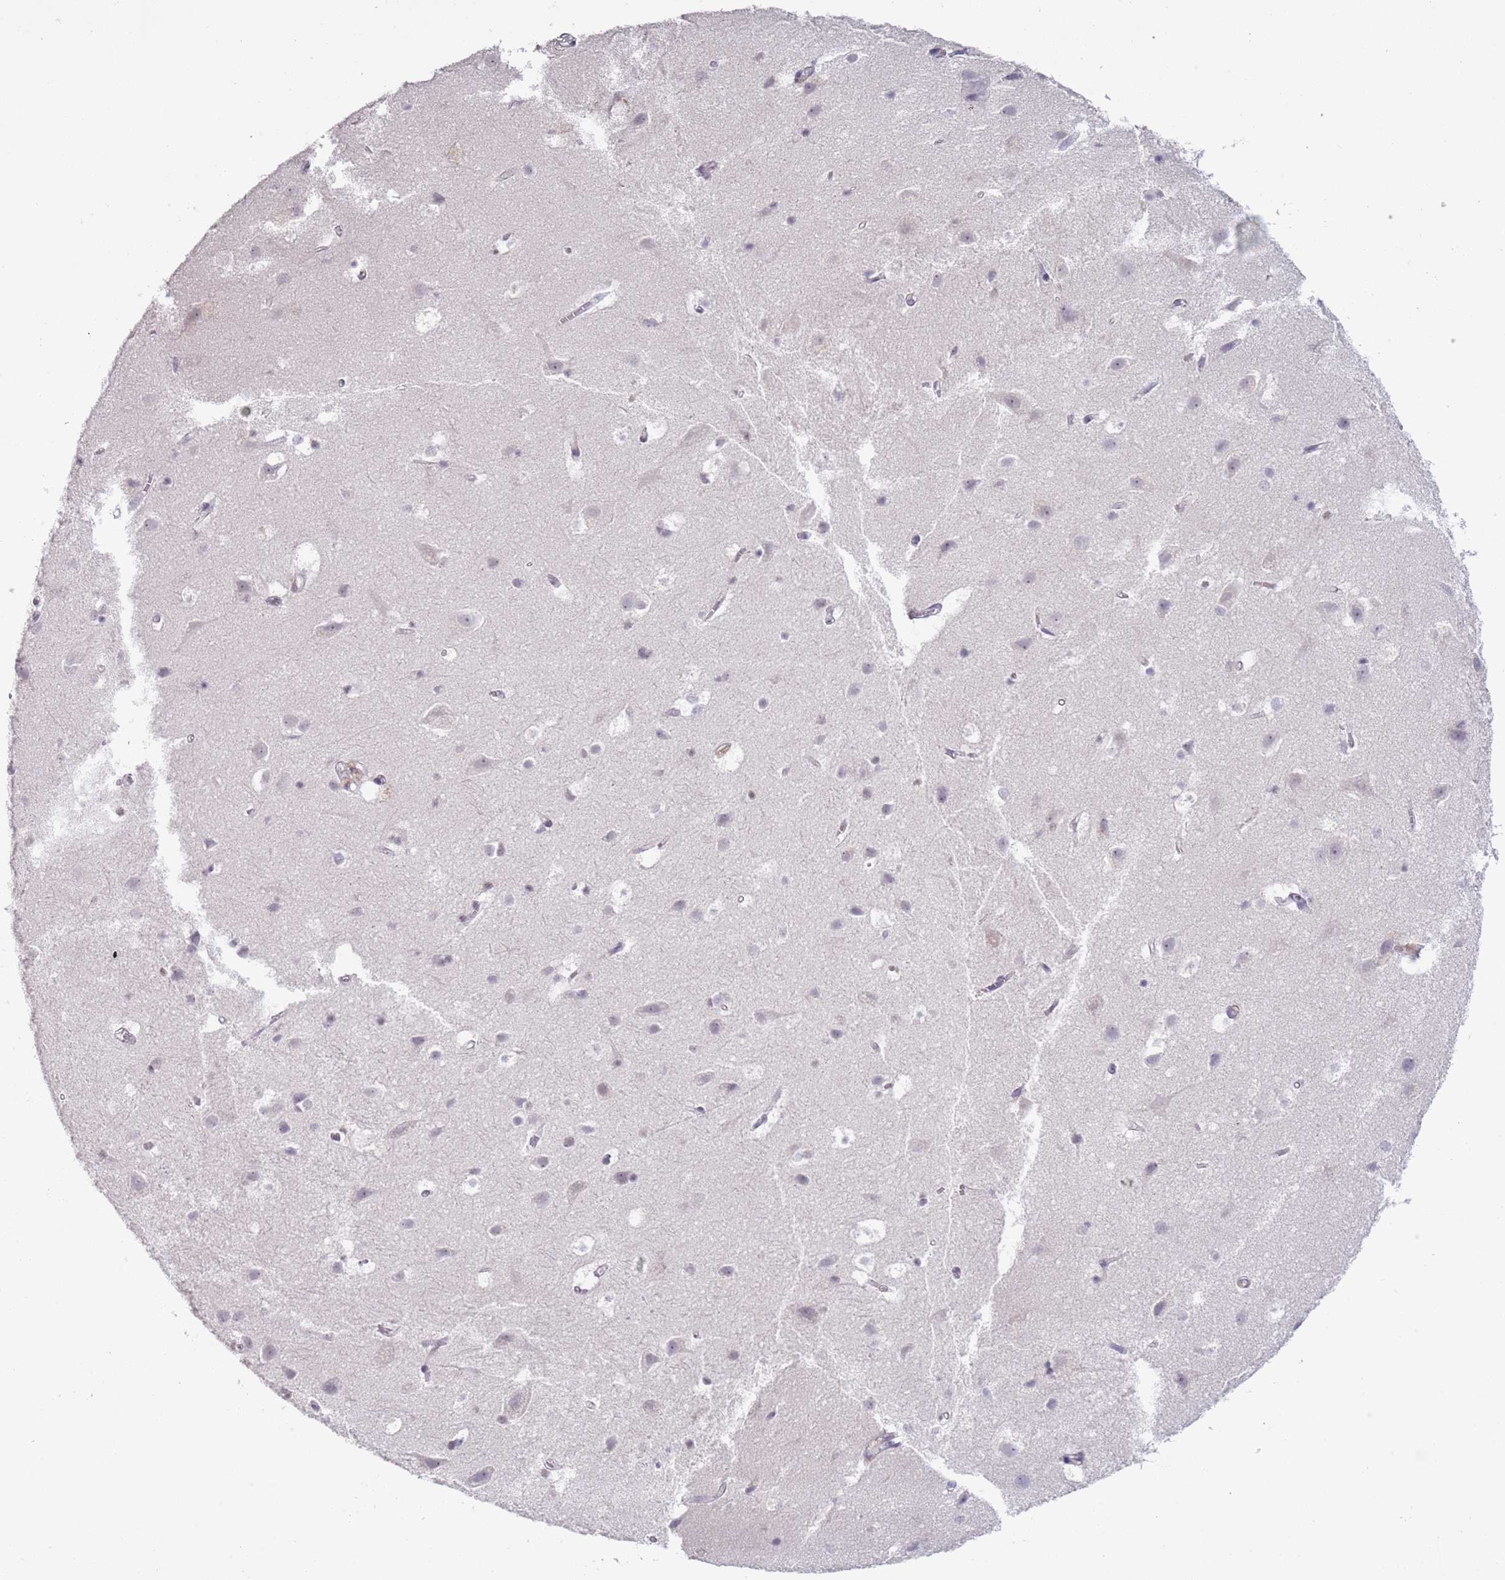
{"staining": {"intensity": "negative", "quantity": "none", "location": "none"}, "tissue": "cerebral cortex", "cell_type": "Endothelial cells", "image_type": "normal", "snomed": [{"axis": "morphology", "description": "Normal tissue, NOS"}, {"axis": "topography", "description": "Cerebral cortex"}], "caption": "Immunohistochemistry histopathology image of normal cerebral cortex stained for a protein (brown), which reveals no expression in endothelial cells. Nuclei are stained in blue.", "gene": "ENSG00000271254", "patient": {"sex": "male", "age": 54}}